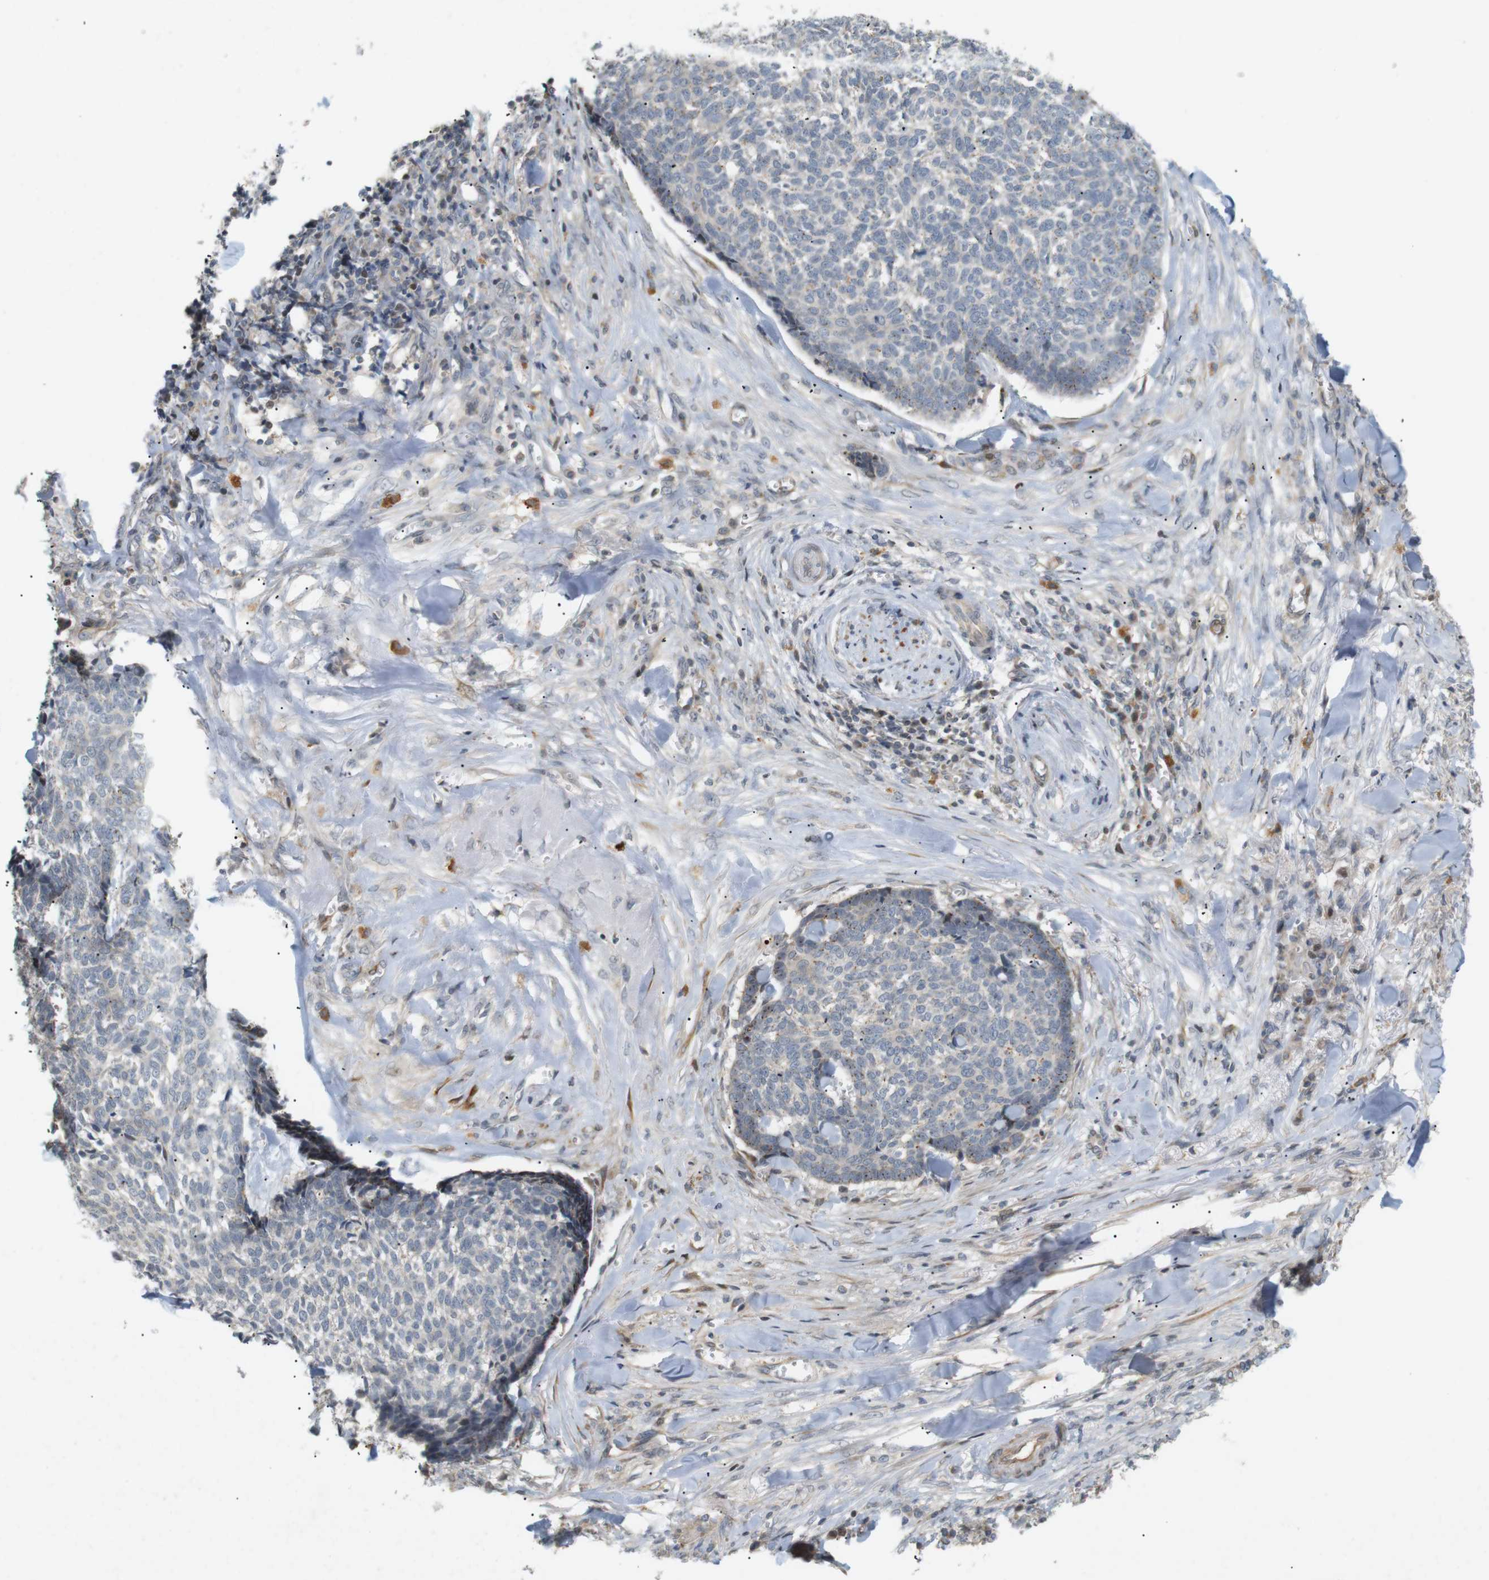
{"staining": {"intensity": "negative", "quantity": "none", "location": "none"}, "tissue": "skin cancer", "cell_type": "Tumor cells", "image_type": "cancer", "snomed": [{"axis": "morphology", "description": "Basal cell carcinoma"}, {"axis": "topography", "description": "Skin"}], "caption": "Tumor cells show no significant expression in basal cell carcinoma (skin).", "gene": "PPP1R14A", "patient": {"sex": "male", "age": 84}}